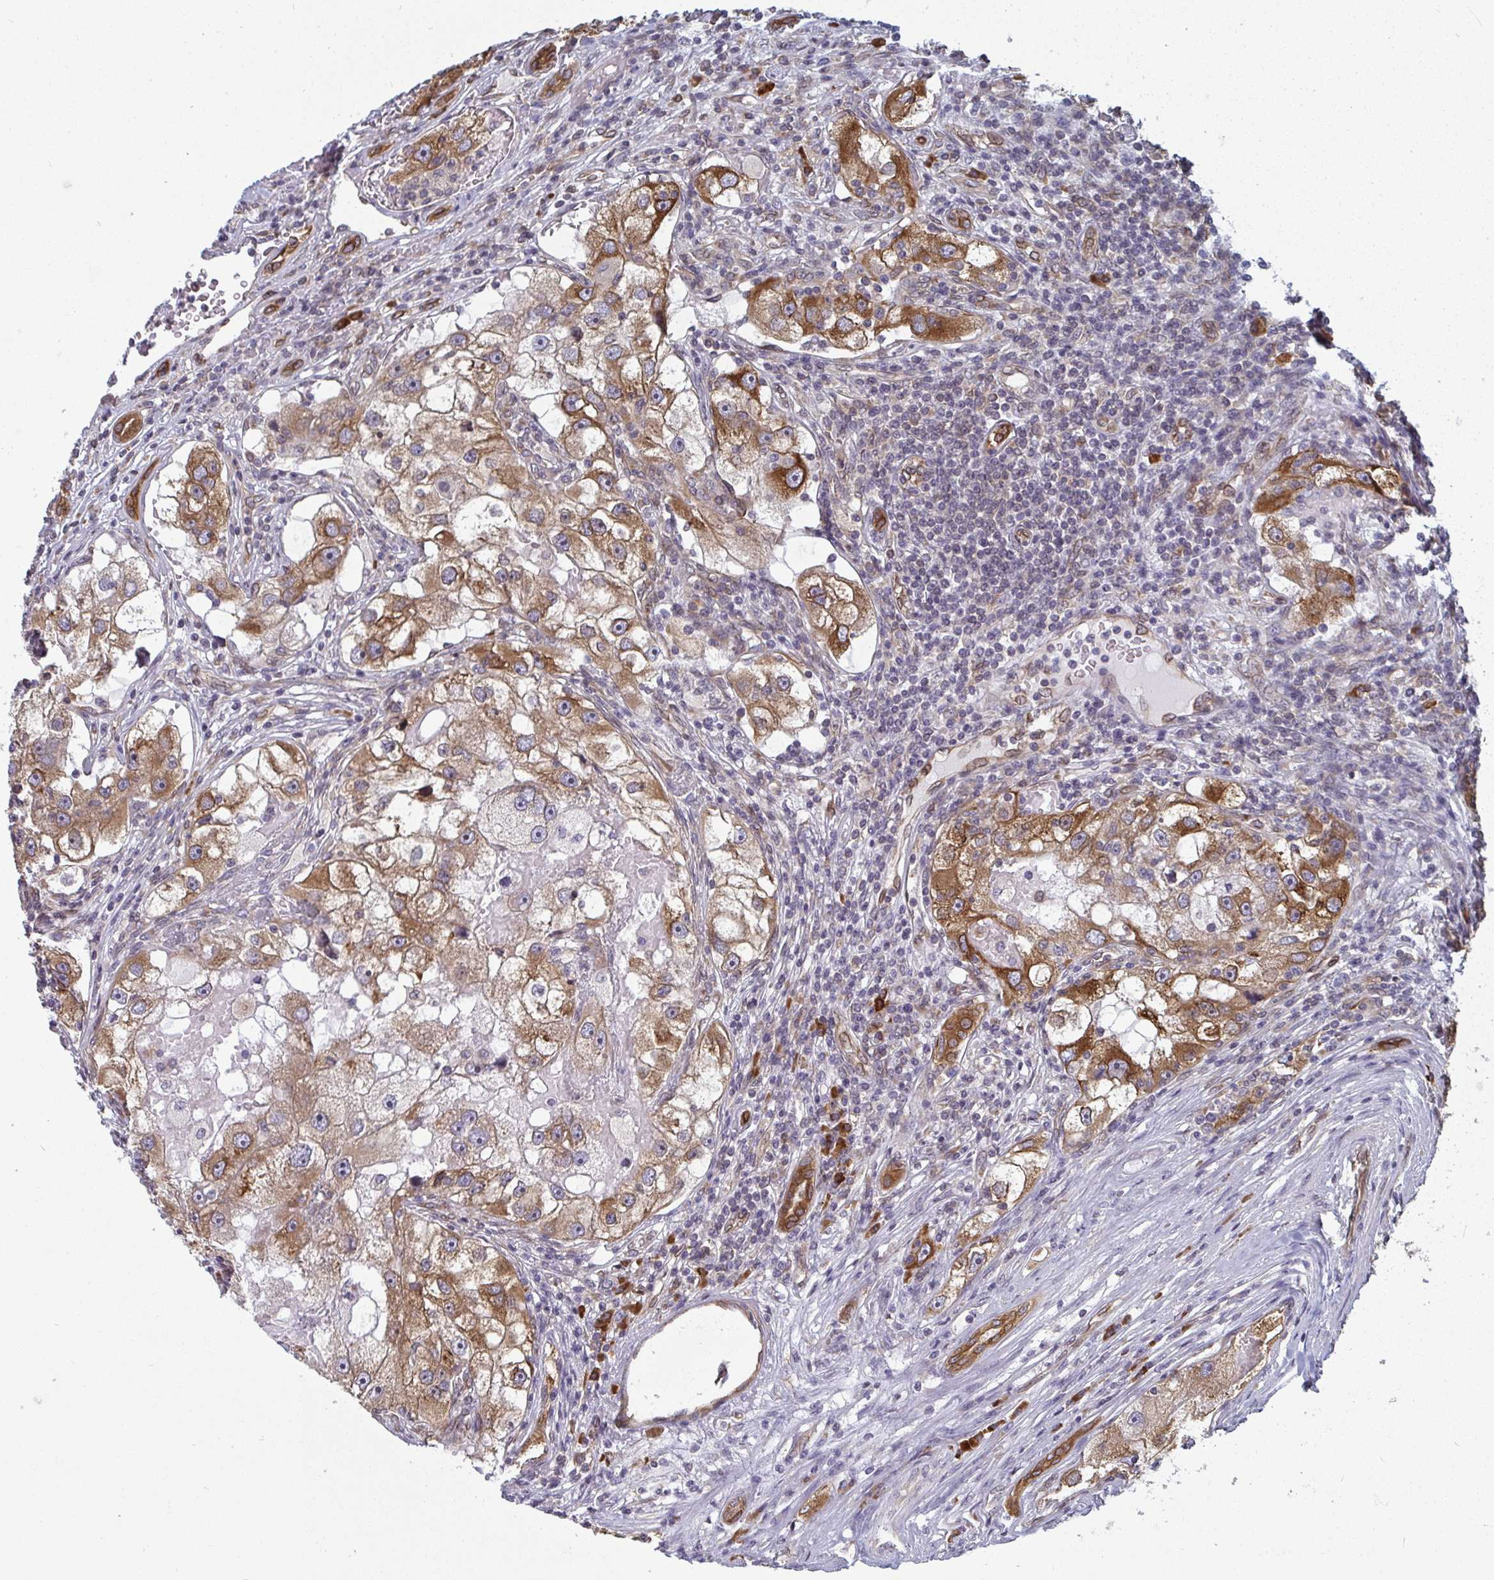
{"staining": {"intensity": "moderate", "quantity": ">75%", "location": "cytoplasmic/membranous"}, "tissue": "renal cancer", "cell_type": "Tumor cells", "image_type": "cancer", "snomed": [{"axis": "morphology", "description": "Adenocarcinoma, NOS"}, {"axis": "topography", "description": "Kidney"}], "caption": "This is a photomicrograph of immunohistochemistry (IHC) staining of renal cancer, which shows moderate staining in the cytoplasmic/membranous of tumor cells.", "gene": "LYSMD4", "patient": {"sex": "male", "age": 63}}